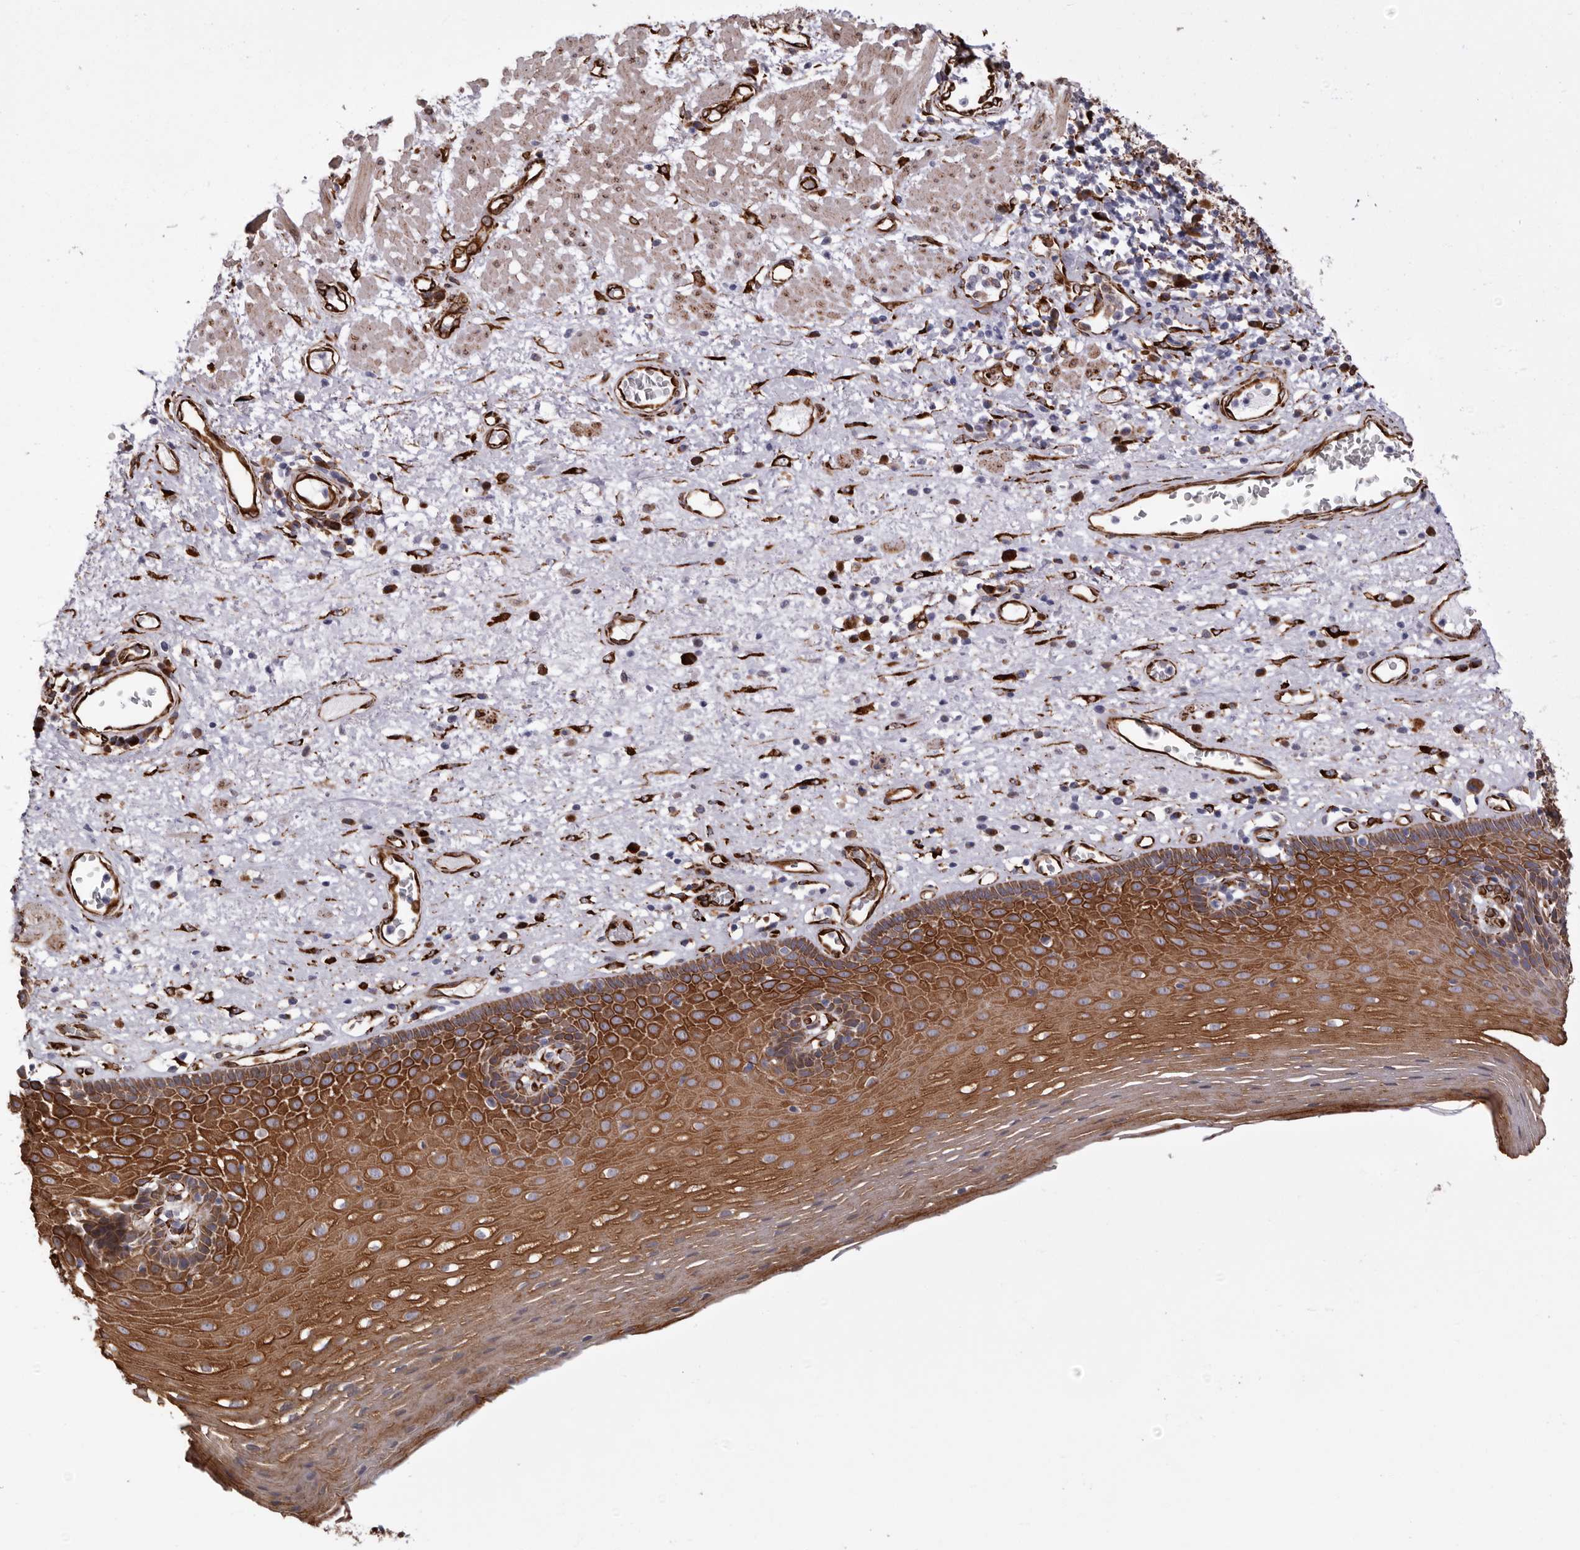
{"staining": {"intensity": "strong", "quantity": ">75%", "location": "cytoplasmic/membranous"}, "tissue": "esophagus", "cell_type": "Squamous epithelial cells", "image_type": "normal", "snomed": [{"axis": "morphology", "description": "Normal tissue, NOS"}, {"axis": "morphology", "description": "Adenocarcinoma, NOS"}, {"axis": "topography", "description": "Esophagus"}], "caption": "The image demonstrates immunohistochemical staining of unremarkable esophagus. There is strong cytoplasmic/membranous expression is present in about >75% of squamous epithelial cells.", "gene": "SEMA3E", "patient": {"sex": "male", "age": 62}}